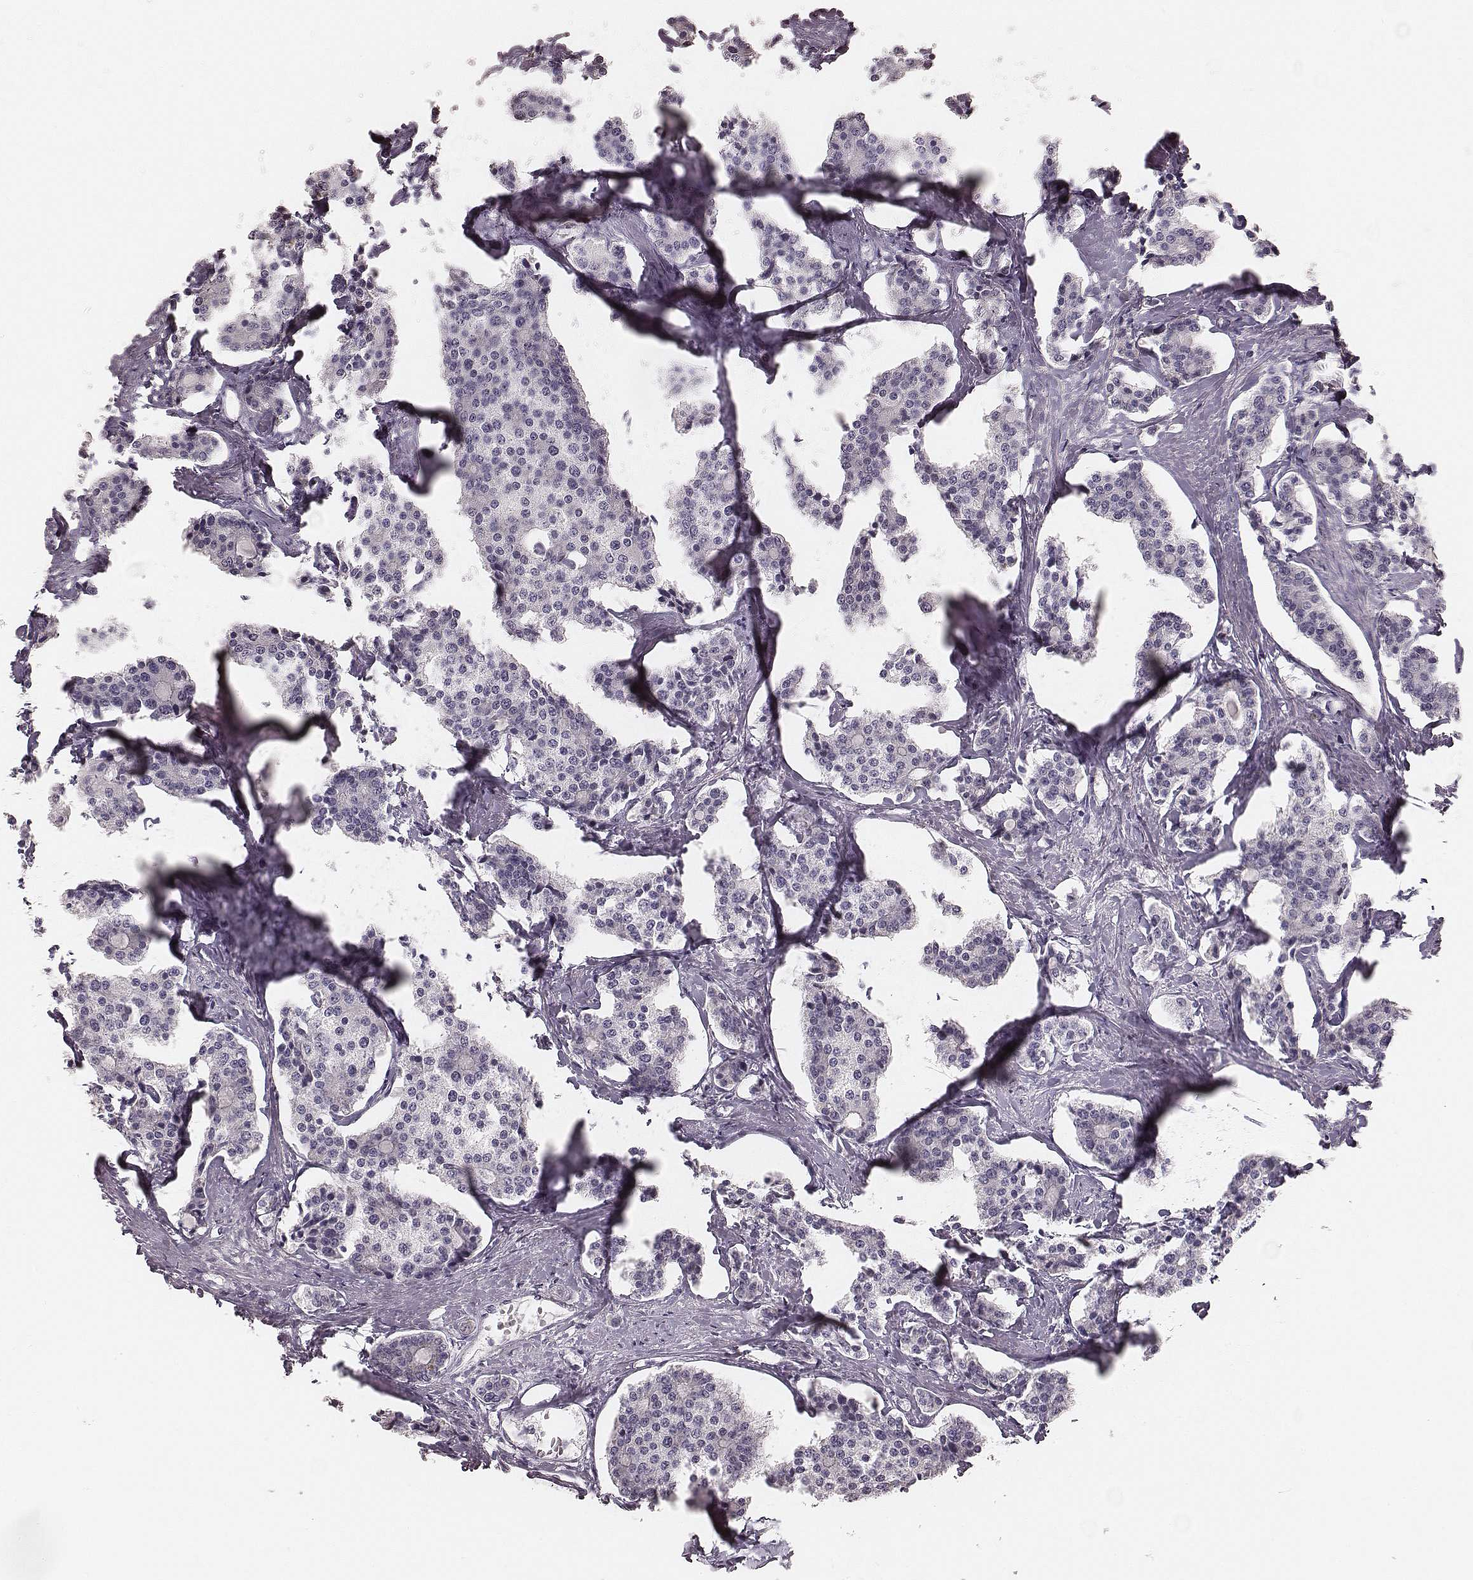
{"staining": {"intensity": "negative", "quantity": "none", "location": "none"}, "tissue": "carcinoid", "cell_type": "Tumor cells", "image_type": "cancer", "snomed": [{"axis": "morphology", "description": "Carcinoid, malignant, NOS"}, {"axis": "topography", "description": "Small intestine"}], "caption": "Immunohistochemical staining of human malignant carcinoid exhibits no significant expression in tumor cells.", "gene": "ZP4", "patient": {"sex": "female", "age": 65}}